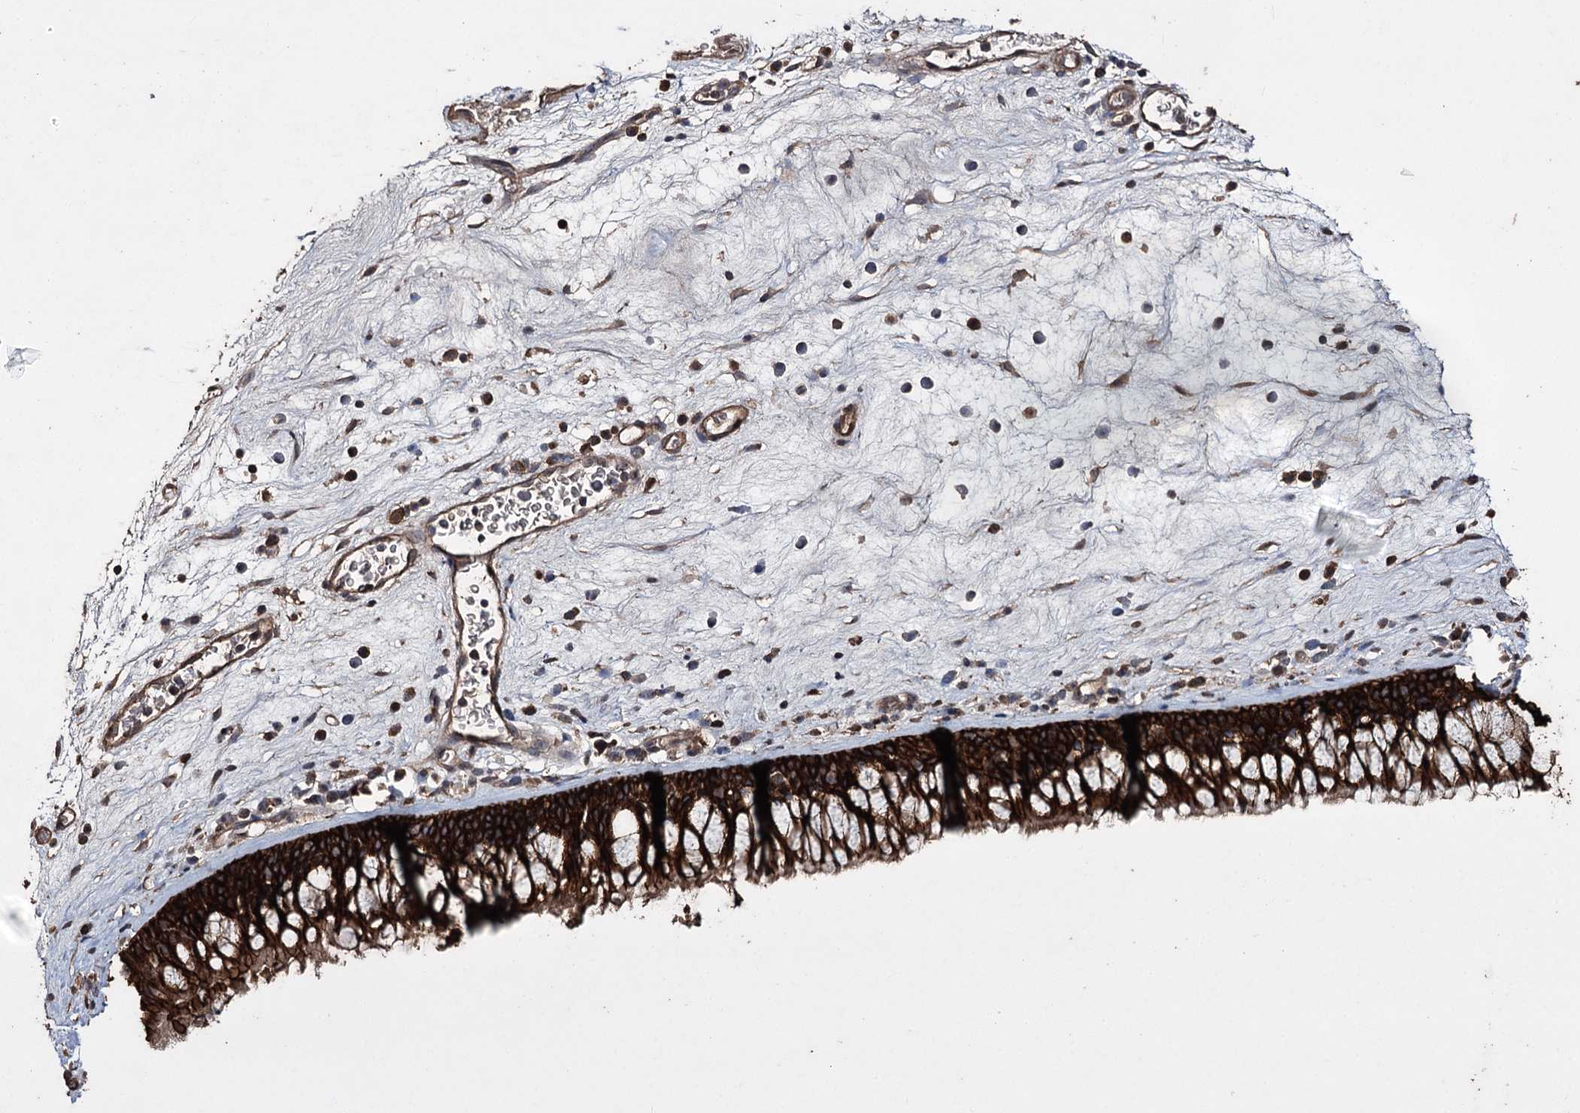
{"staining": {"intensity": "strong", "quantity": ">75%", "location": "cytoplasmic/membranous"}, "tissue": "nasopharynx", "cell_type": "Respiratory epithelial cells", "image_type": "normal", "snomed": [{"axis": "morphology", "description": "Normal tissue, NOS"}, {"axis": "morphology", "description": "Inflammation, NOS"}, {"axis": "morphology", "description": "Malignant melanoma, Metastatic site"}, {"axis": "topography", "description": "Nasopharynx"}], "caption": "Nasopharynx stained with DAB immunohistochemistry exhibits high levels of strong cytoplasmic/membranous staining in about >75% of respiratory epithelial cells. The staining was performed using DAB, with brown indicating positive protein expression. Nuclei are stained blue with hematoxylin.", "gene": "ZNF662", "patient": {"sex": "male", "age": 70}}